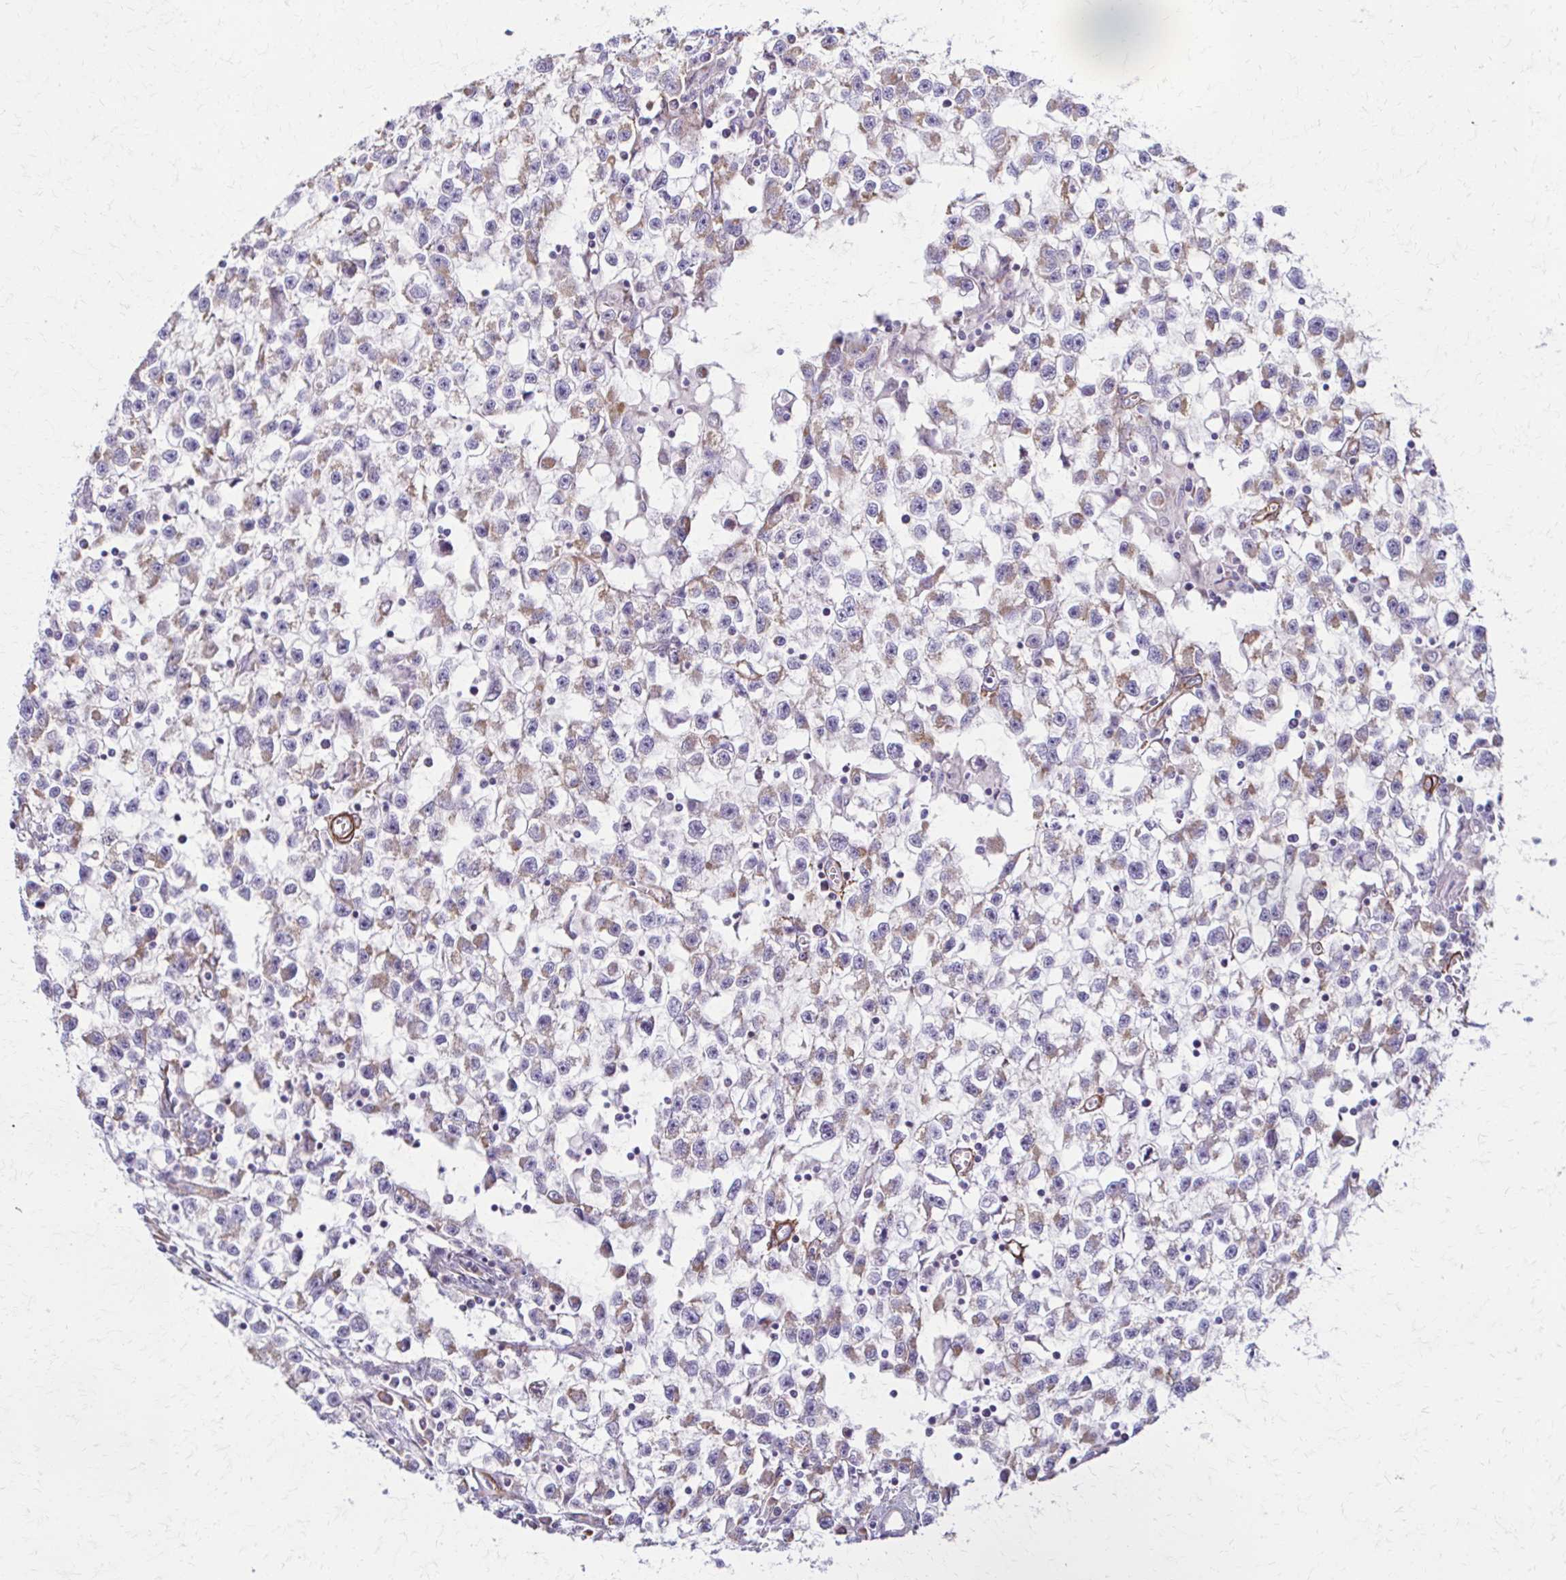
{"staining": {"intensity": "moderate", "quantity": "25%-75%", "location": "cytoplasmic/membranous"}, "tissue": "testis cancer", "cell_type": "Tumor cells", "image_type": "cancer", "snomed": [{"axis": "morphology", "description": "Seminoma, NOS"}, {"axis": "topography", "description": "Testis"}], "caption": "This is a histology image of immunohistochemistry (IHC) staining of testis seminoma, which shows moderate expression in the cytoplasmic/membranous of tumor cells.", "gene": "TIMMDC1", "patient": {"sex": "male", "age": 31}}